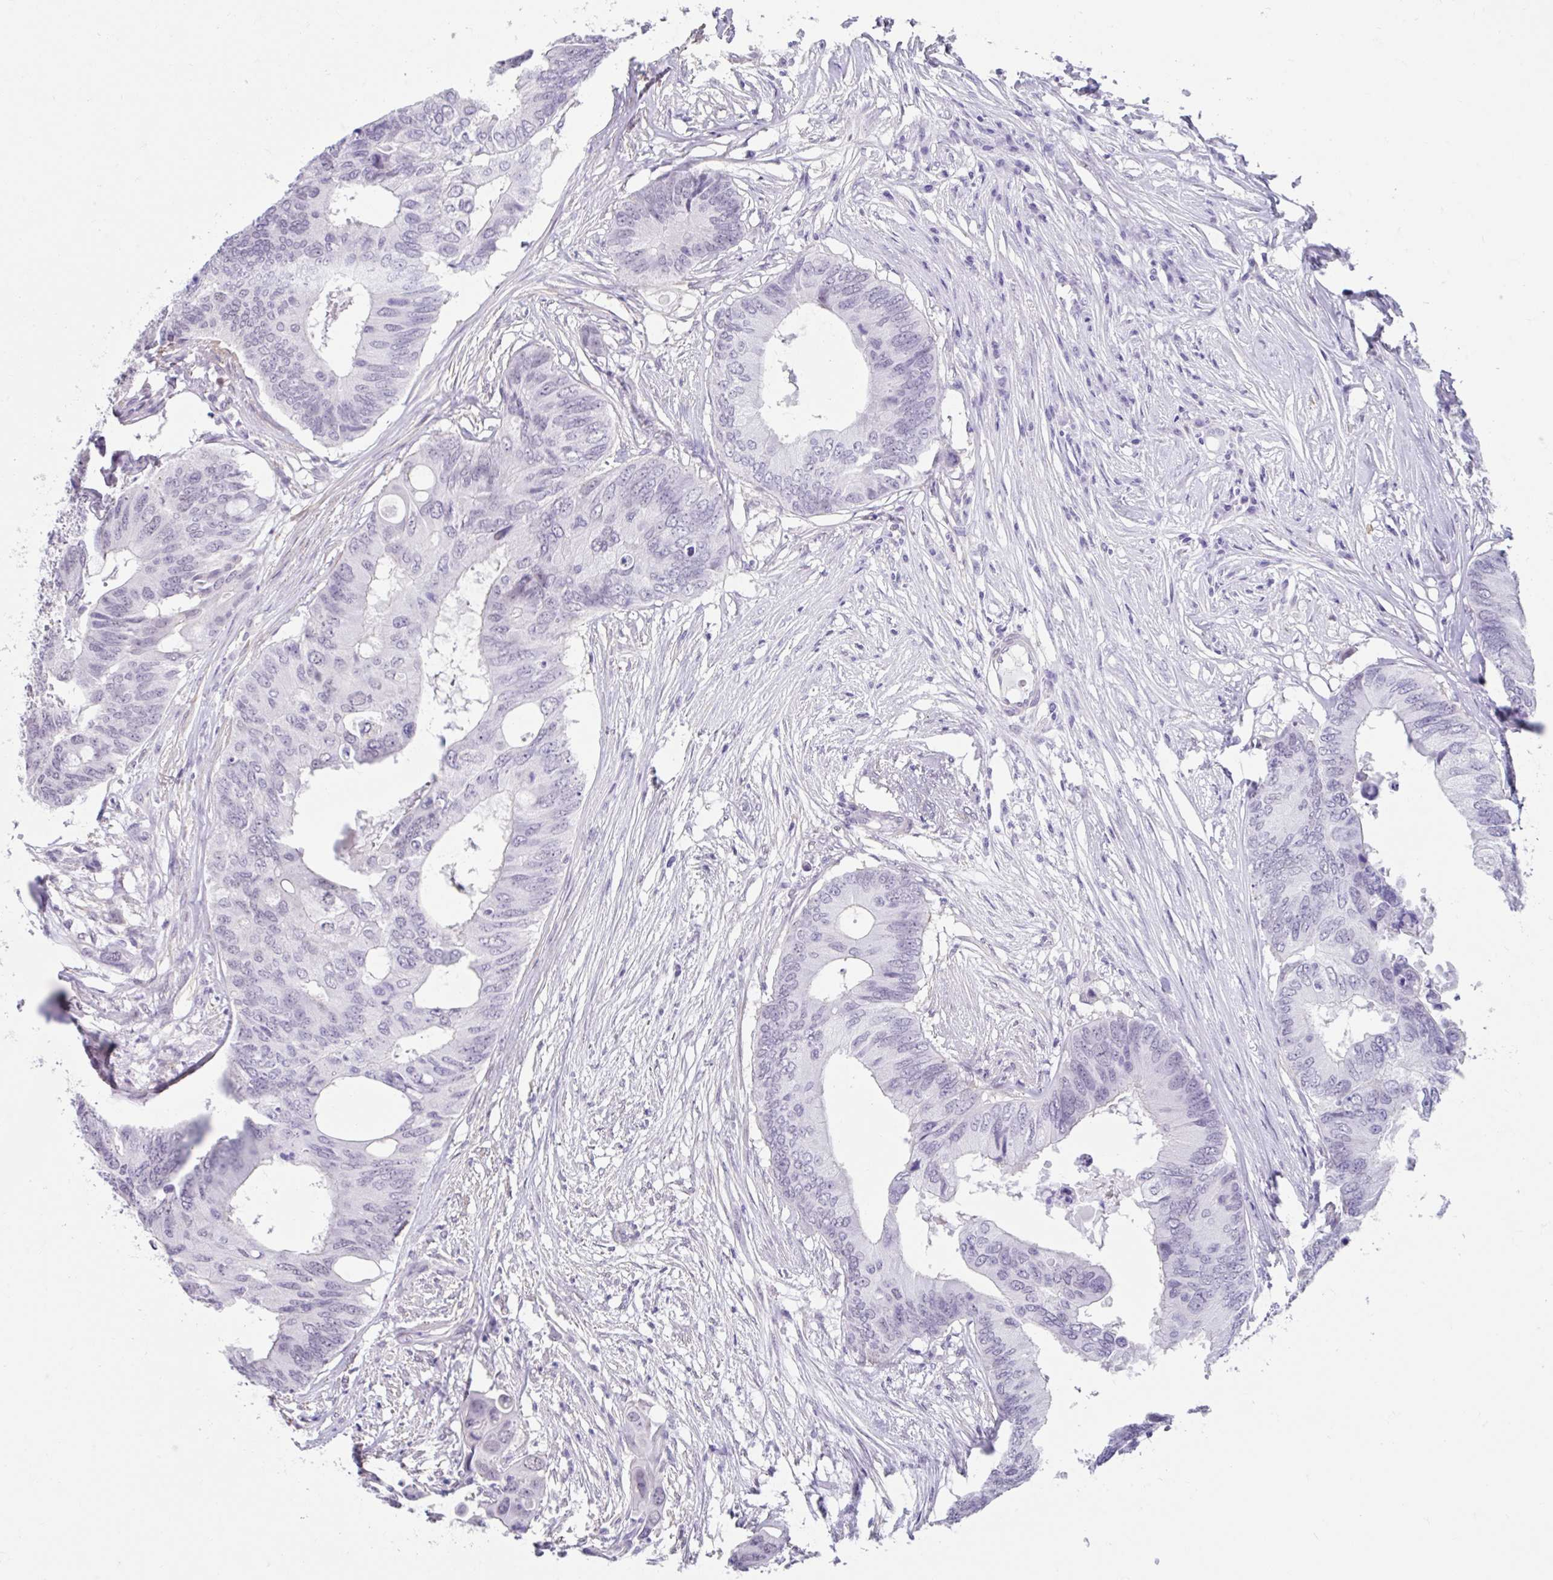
{"staining": {"intensity": "negative", "quantity": "none", "location": "none"}, "tissue": "colorectal cancer", "cell_type": "Tumor cells", "image_type": "cancer", "snomed": [{"axis": "morphology", "description": "Adenocarcinoma, NOS"}, {"axis": "topography", "description": "Colon"}], "caption": "Immunohistochemical staining of colorectal cancer reveals no significant positivity in tumor cells.", "gene": "DCAF17", "patient": {"sex": "male", "age": 71}}